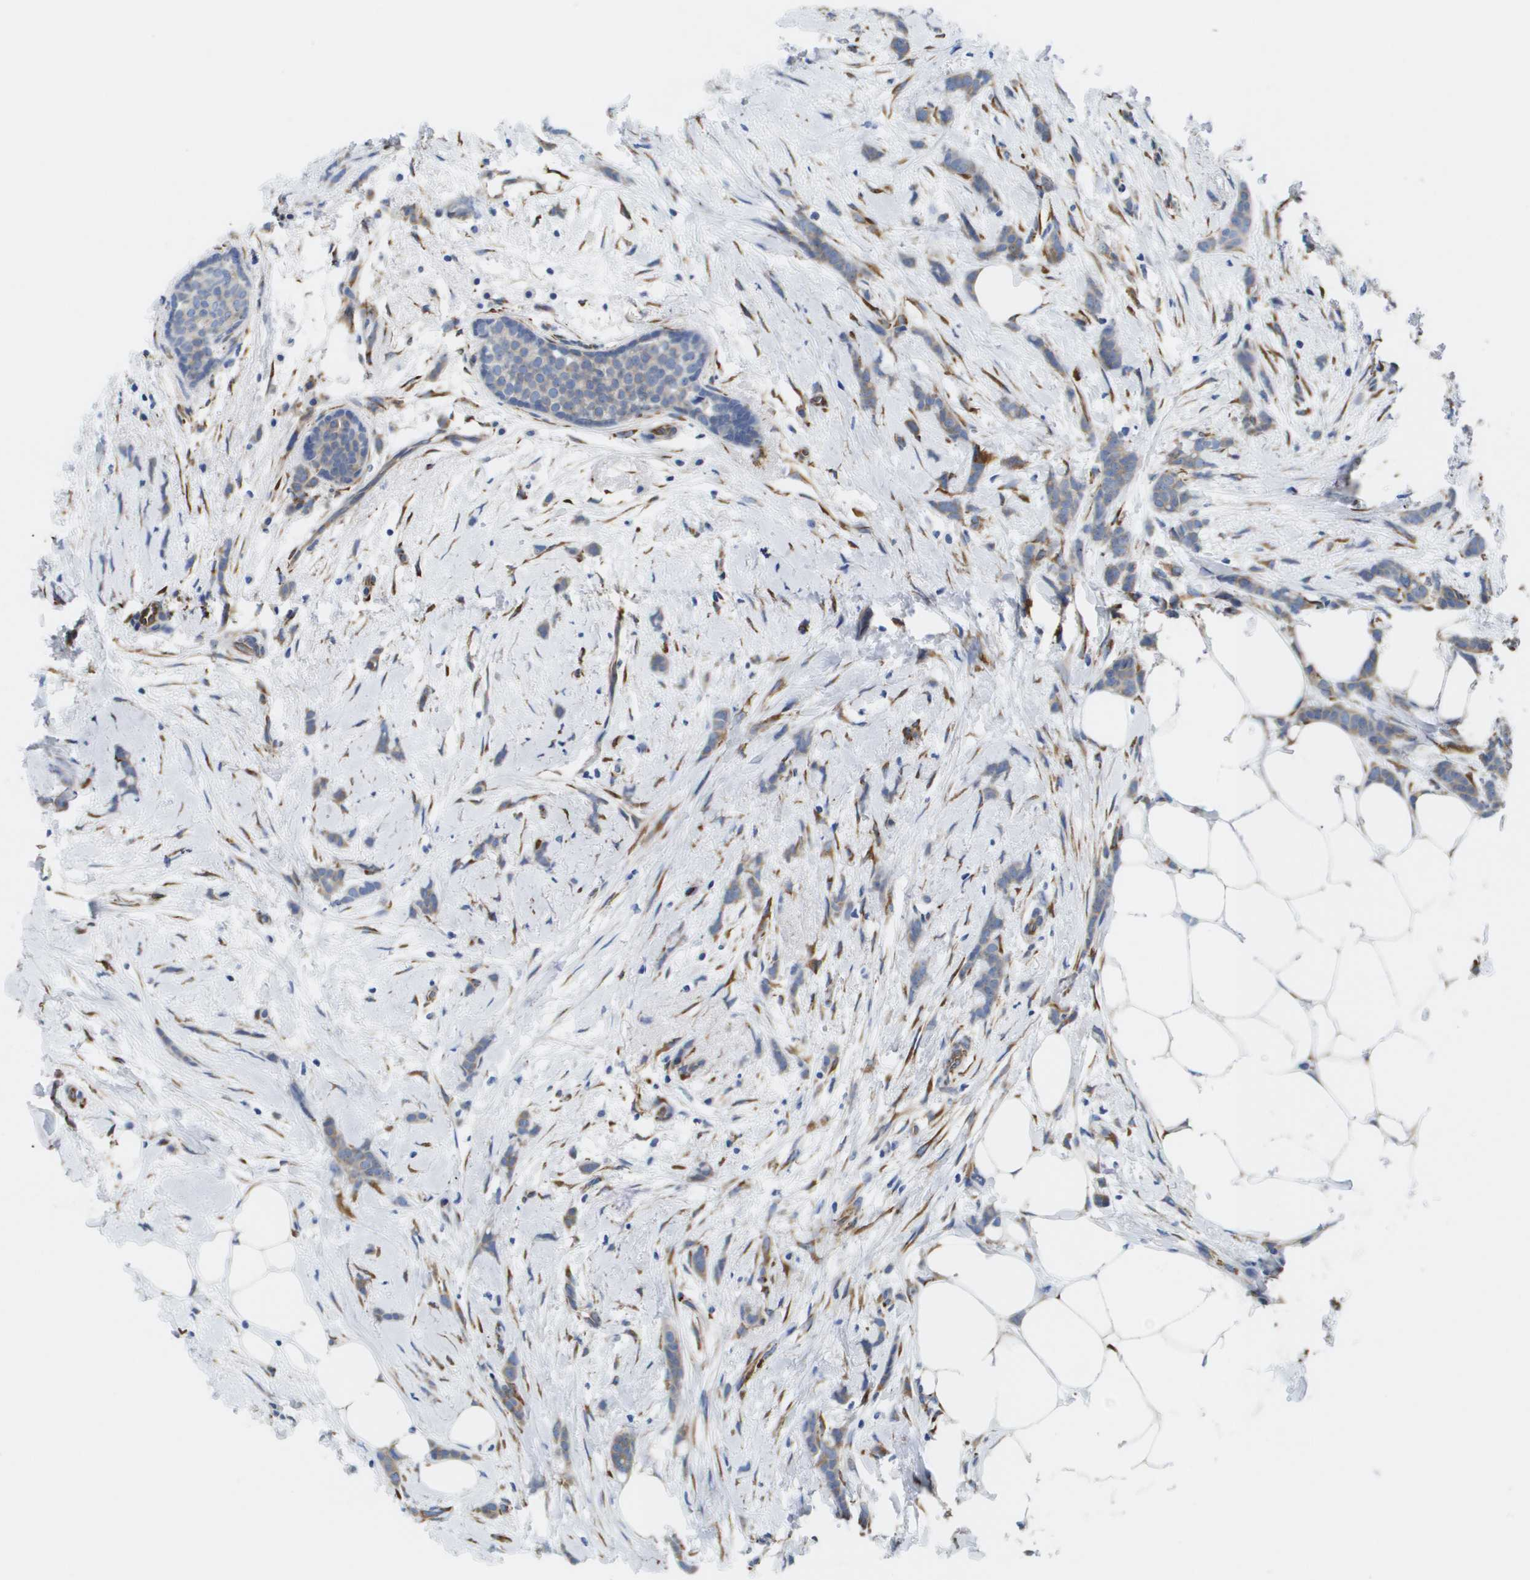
{"staining": {"intensity": "weak", "quantity": ">75%", "location": "cytoplasmic/membranous"}, "tissue": "breast cancer", "cell_type": "Tumor cells", "image_type": "cancer", "snomed": [{"axis": "morphology", "description": "Lobular carcinoma, in situ"}, {"axis": "morphology", "description": "Lobular carcinoma"}, {"axis": "topography", "description": "Breast"}], "caption": "The immunohistochemical stain labels weak cytoplasmic/membranous staining in tumor cells of lobular carcinoma (breast) tissue.", "gene": "ST3GAL2", "patient": {"sex": "female", "age": 41}}